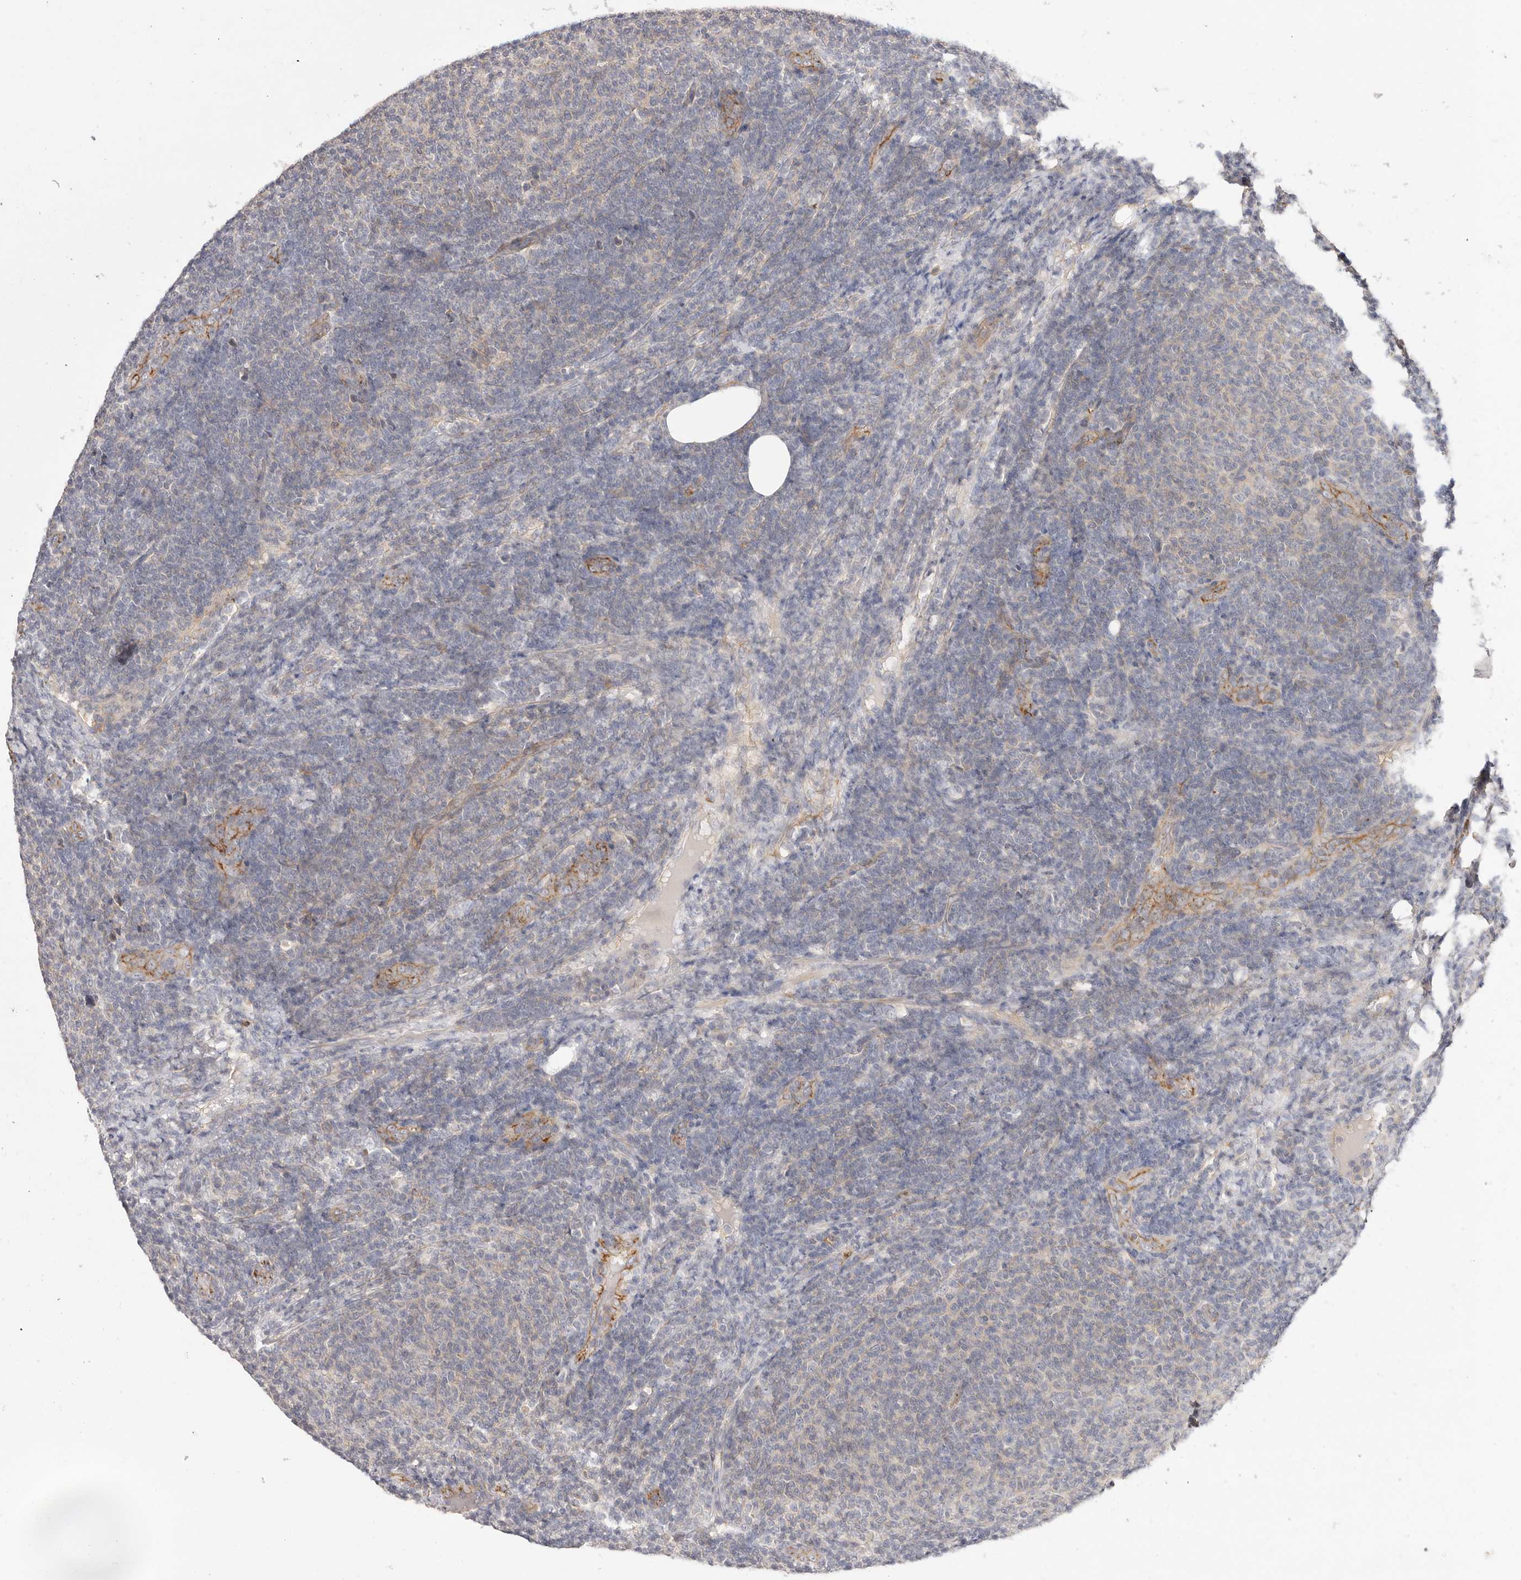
{"staining": {"intensity": "negative", "quantity": "none", "location": "none"}, "tissue": "lymphoma", "cell_type": "Tumor cells", "image_type": "cancer", "snomed": [{"axis": "morphology", "description": "Malignant lymphoma, non-Hodgkin's type, Low grade"}, {"axis": "topography", "description": "Lymph node"}], "caption": "Malignant lymphoma, non-Hodgkin's type (low-grade) stained for a protein using immunohistochemistry shows no expression tumor cells.", "gene": "SLC35B2", "patient": {"sex": "male", "age": 66}}